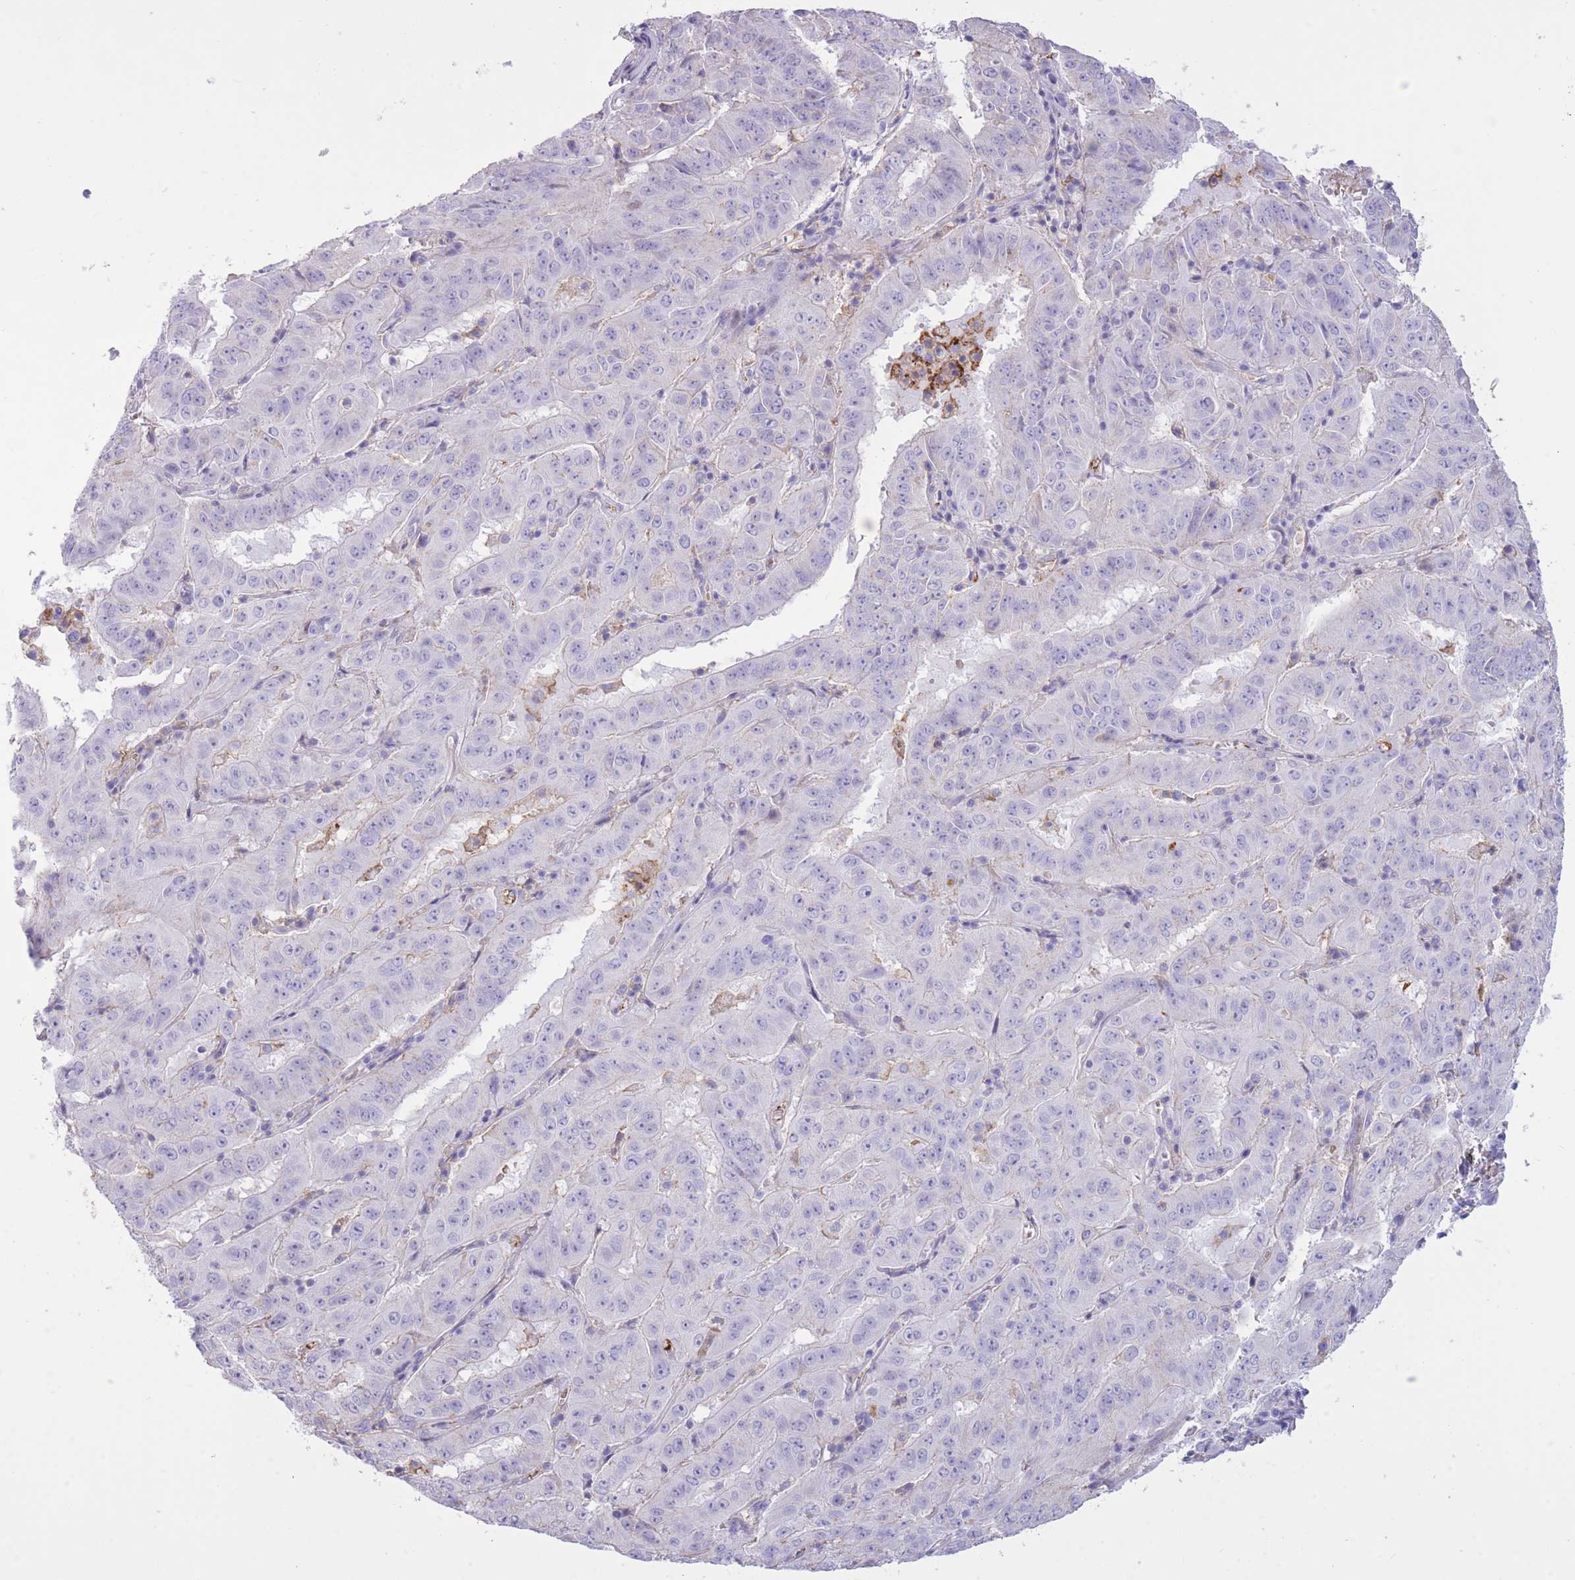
{"staining": {"intensity": "negative", "quantity": "none", "location": "none"}, "tissue": "pancreatic cancer", "cell_type": "Tumor cells", "image_type": "cancer", "snomed": [{"axis": "morphology", "description": "Adenocarcinoma, NOS"}, {"axis": "topography", "description": "Pancreas"}], "caption": "An immunohistochemistry photomicrograph of pancreatic adenocarcinoma is shown. There is no staining in tumor cells of pancreatic adenocarcinoma.", "gene": "AP3S2", "patient": {"sex": "male", "age": 63}}